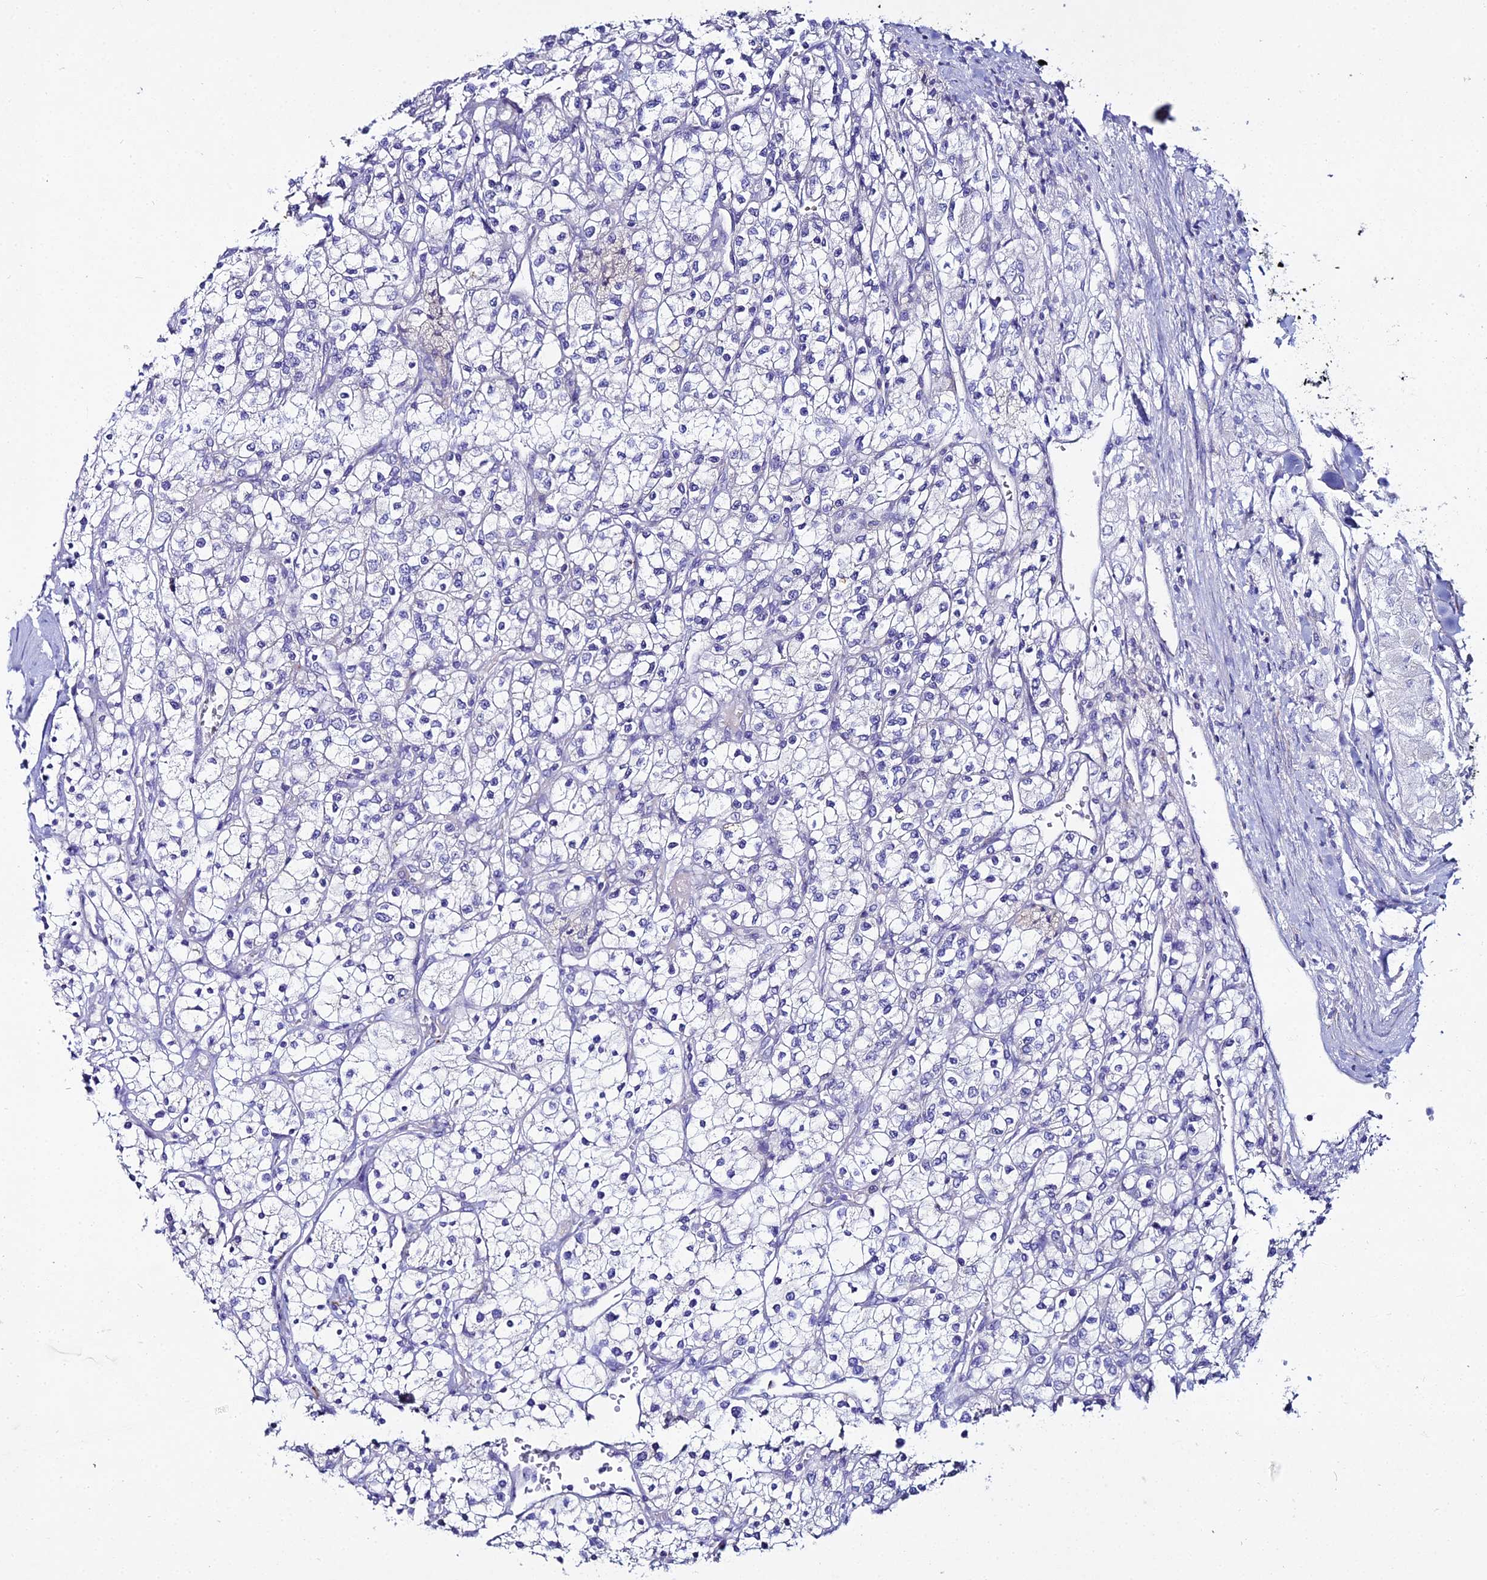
{"staining": {"intensity": "negative", "quantity": "none", "location": "none"}, "tissue": "renal cancer", "cell_type": "Tumor cells", "image_type": "cancer", "snomed": [{"axis": "morphology", "description": "Adenocarcinoma, NOS"}, {"axis": "topography", "description": "Kidney"}], "caption": "High magnification brightfield microscopy of renal cancer (adenocarcinoma) stained with DAB (brown) and counterstained with hematoxylin (blue): tumor cells show no significant expression.", "gene": "DHX34", "patient": {"sex": "male", "age": 80}}